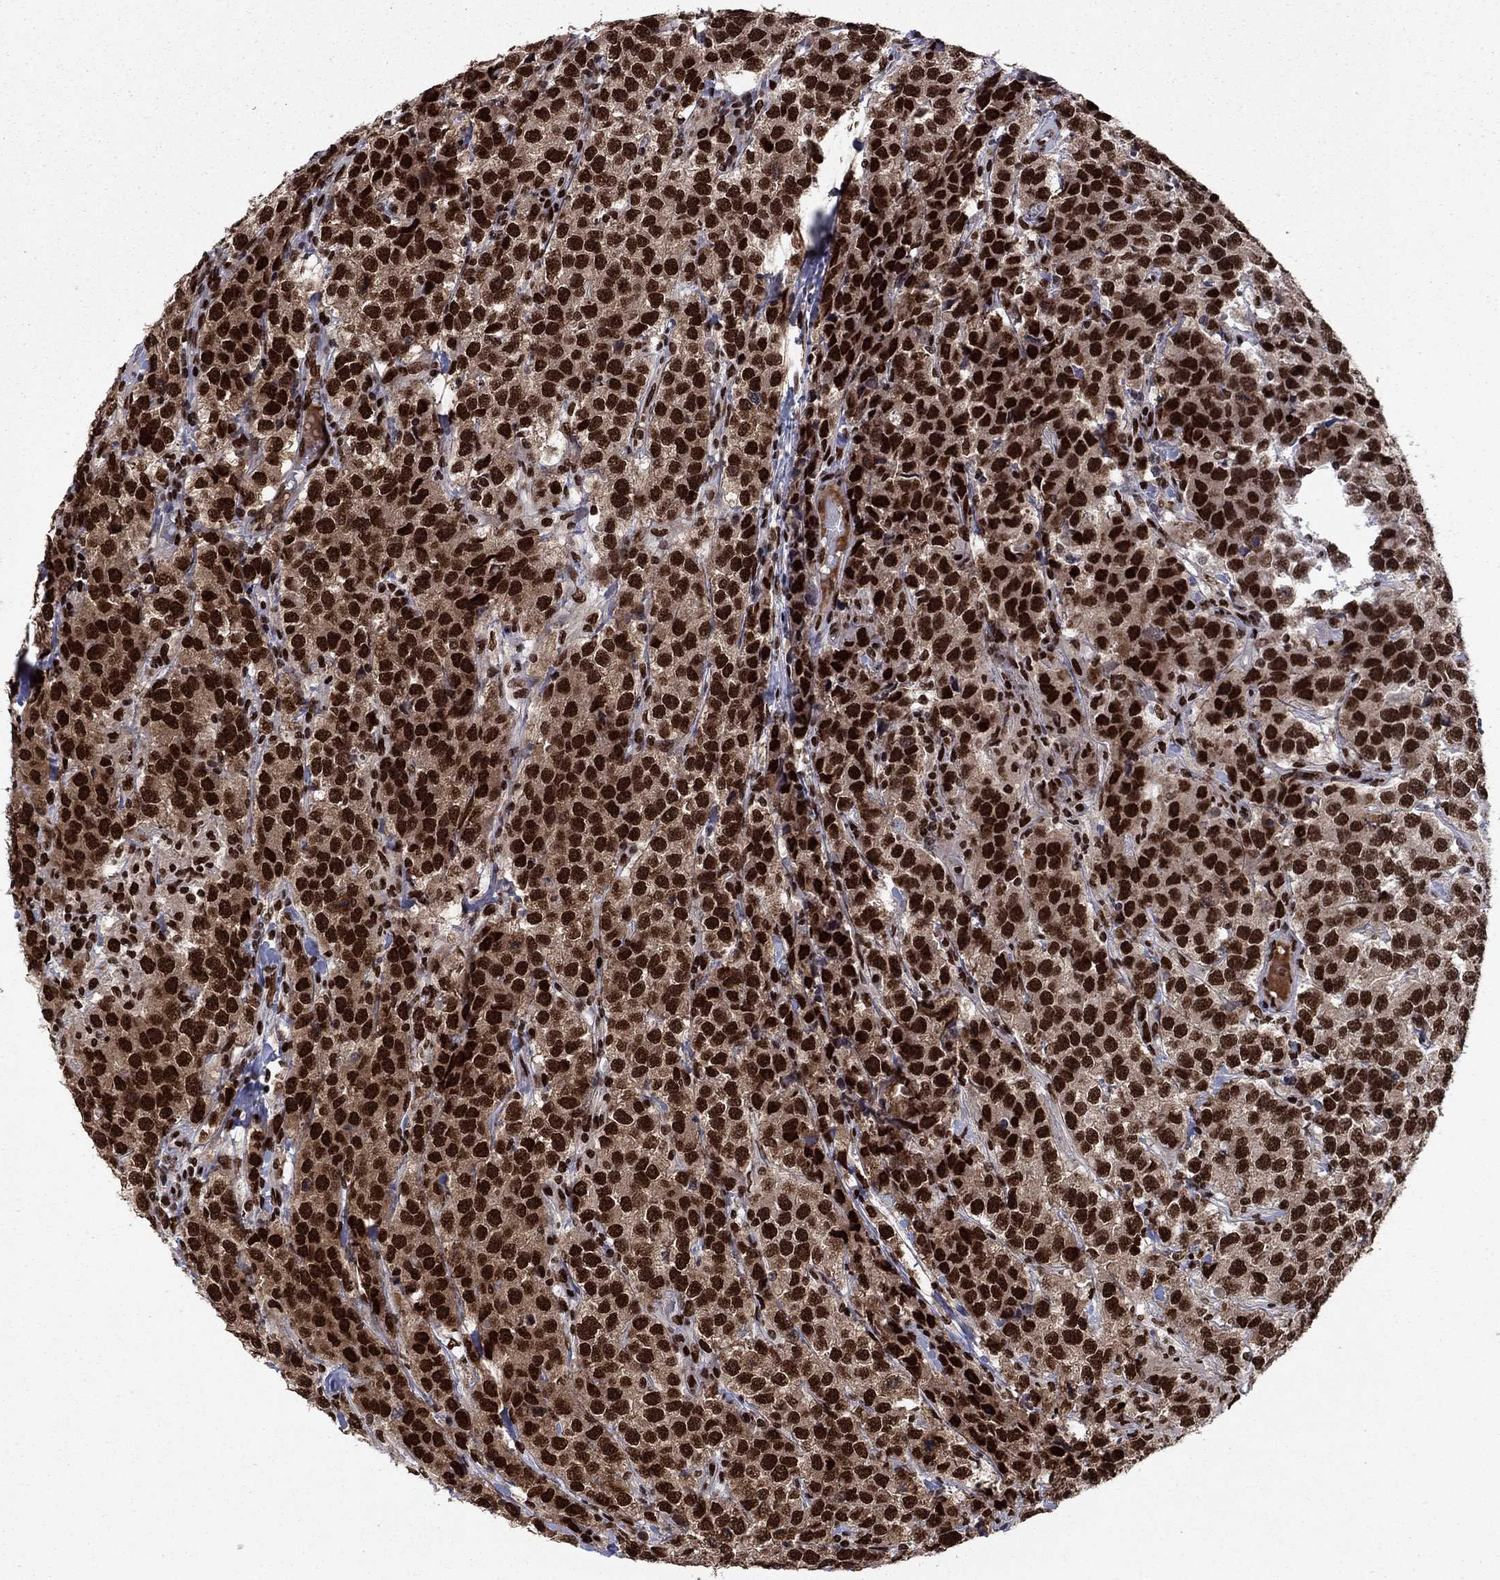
{"staining": {"intensity": "strong", "quantity": ">75%", "location": "nuclear"}, "tissue": "testis cancer", "cell_type": "Tumor cells", "image_type": "cancer", "snomed": [{"axis": "morphology", "description": "Seminoma, NOS"}, {"axis": "topography", "description": "Testis"}], "caption": "Immunohistochemical staining of testis cancer exhibits strong nuclear protein positivity in about >75% of tumor cells. Nuclei are stained in blue.", "gene": "USP54", "patient": {"sex": "male", "age": 59}}